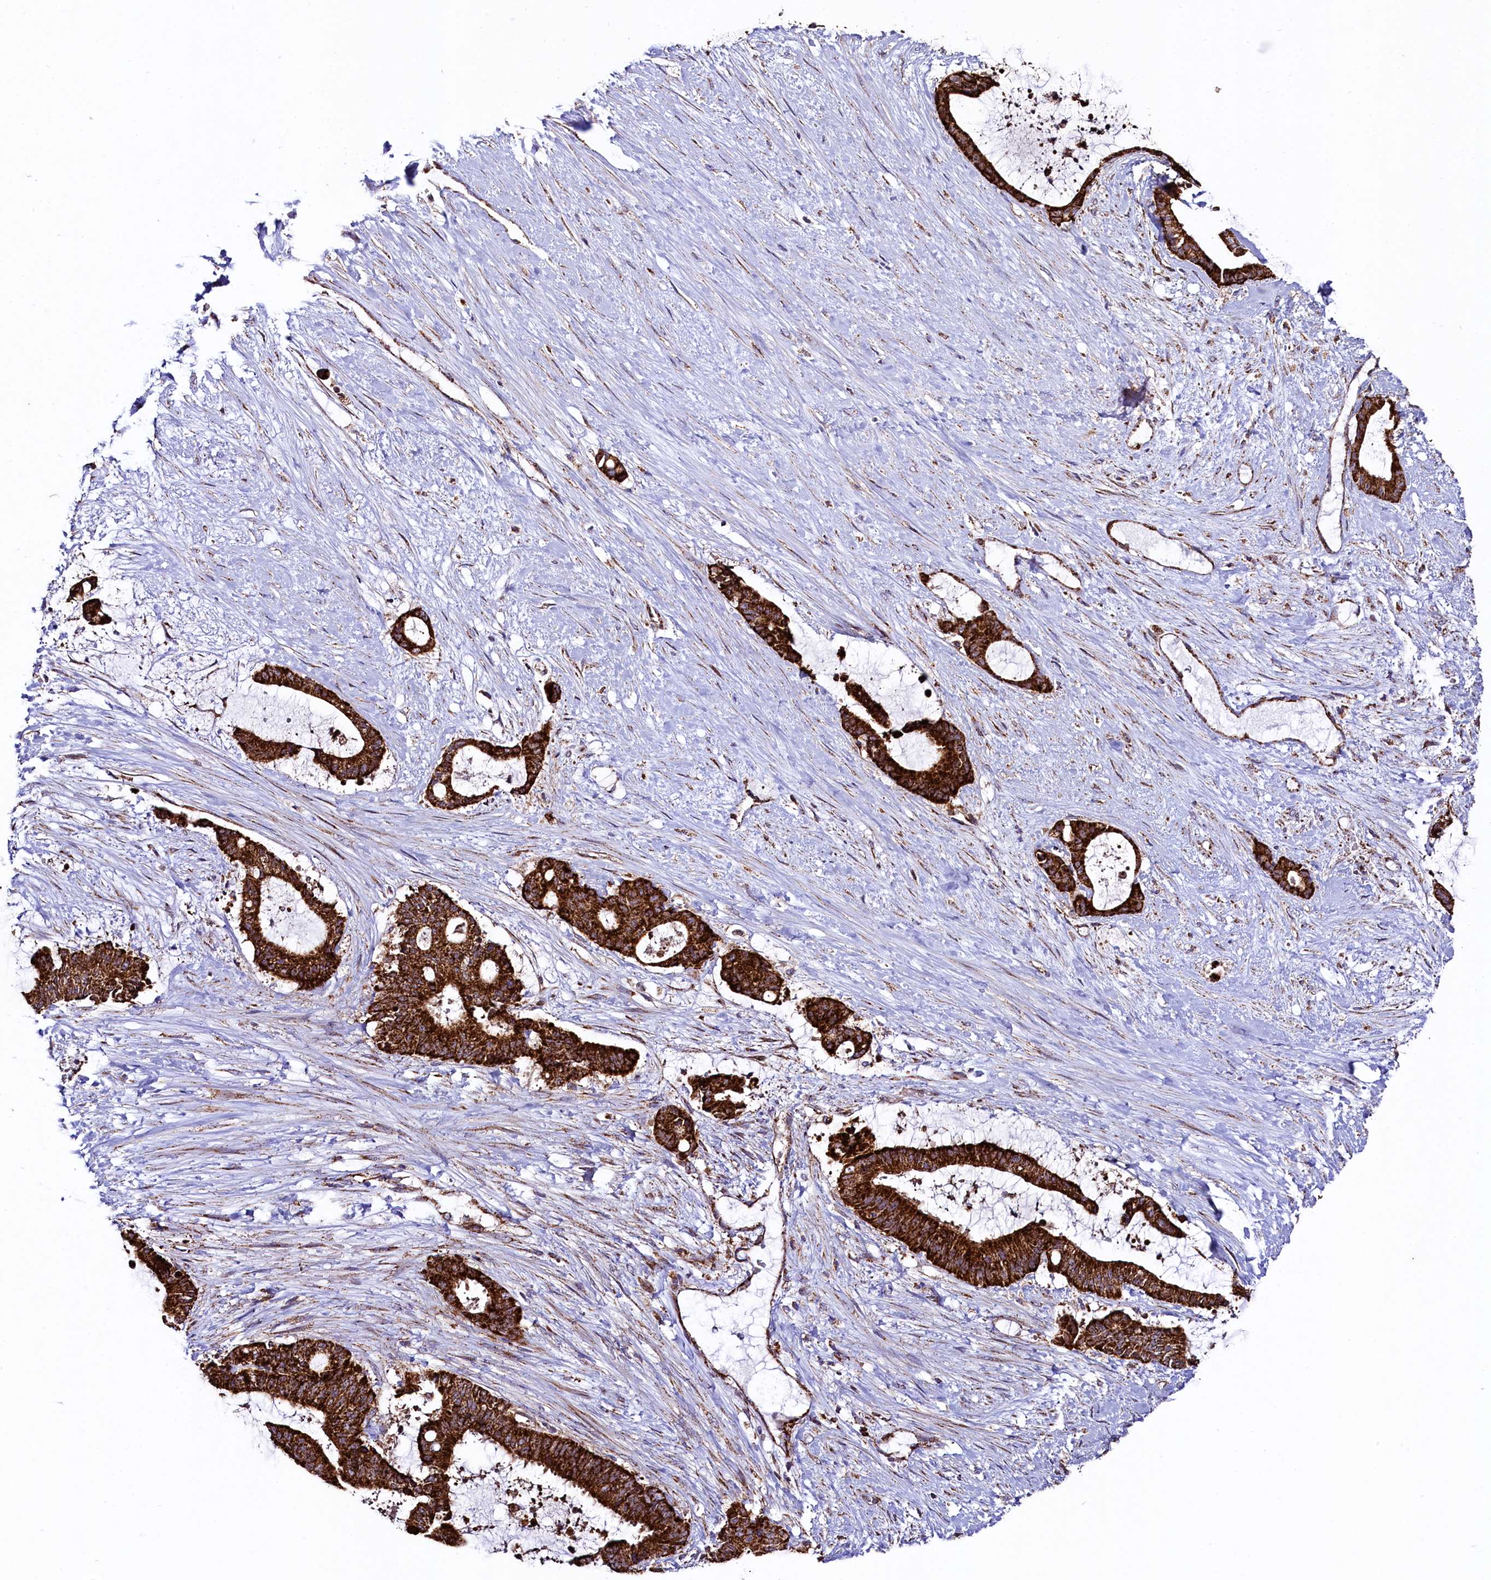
{"staining": {"intensity": "strong", "quantity": ">75%", "location": "cytoplasmic/membranous"}, "tissue": "liver cancer", "cell_type": "Tumor cells", "image_type": "cancer", "snomed": [{"axis": "morphology", "description": "Normal tissue, NOS"}, {"axis": "morphology", "description": "Cholangiocarcinoma"}, {"axis": "topography", "description": "Liver"}, {"axis": "topography", "description": "Peripheral nerve tissue"}], "caption": "An IHC micrograph of tumor tissue is shown. Protein staining in brown shows strong cytoplasmic/membranous positivity in liver cholangiocarcinoma within tumor cells.", "gene": "CLYBL", "patient": {"sex": "female", "age": 73}}